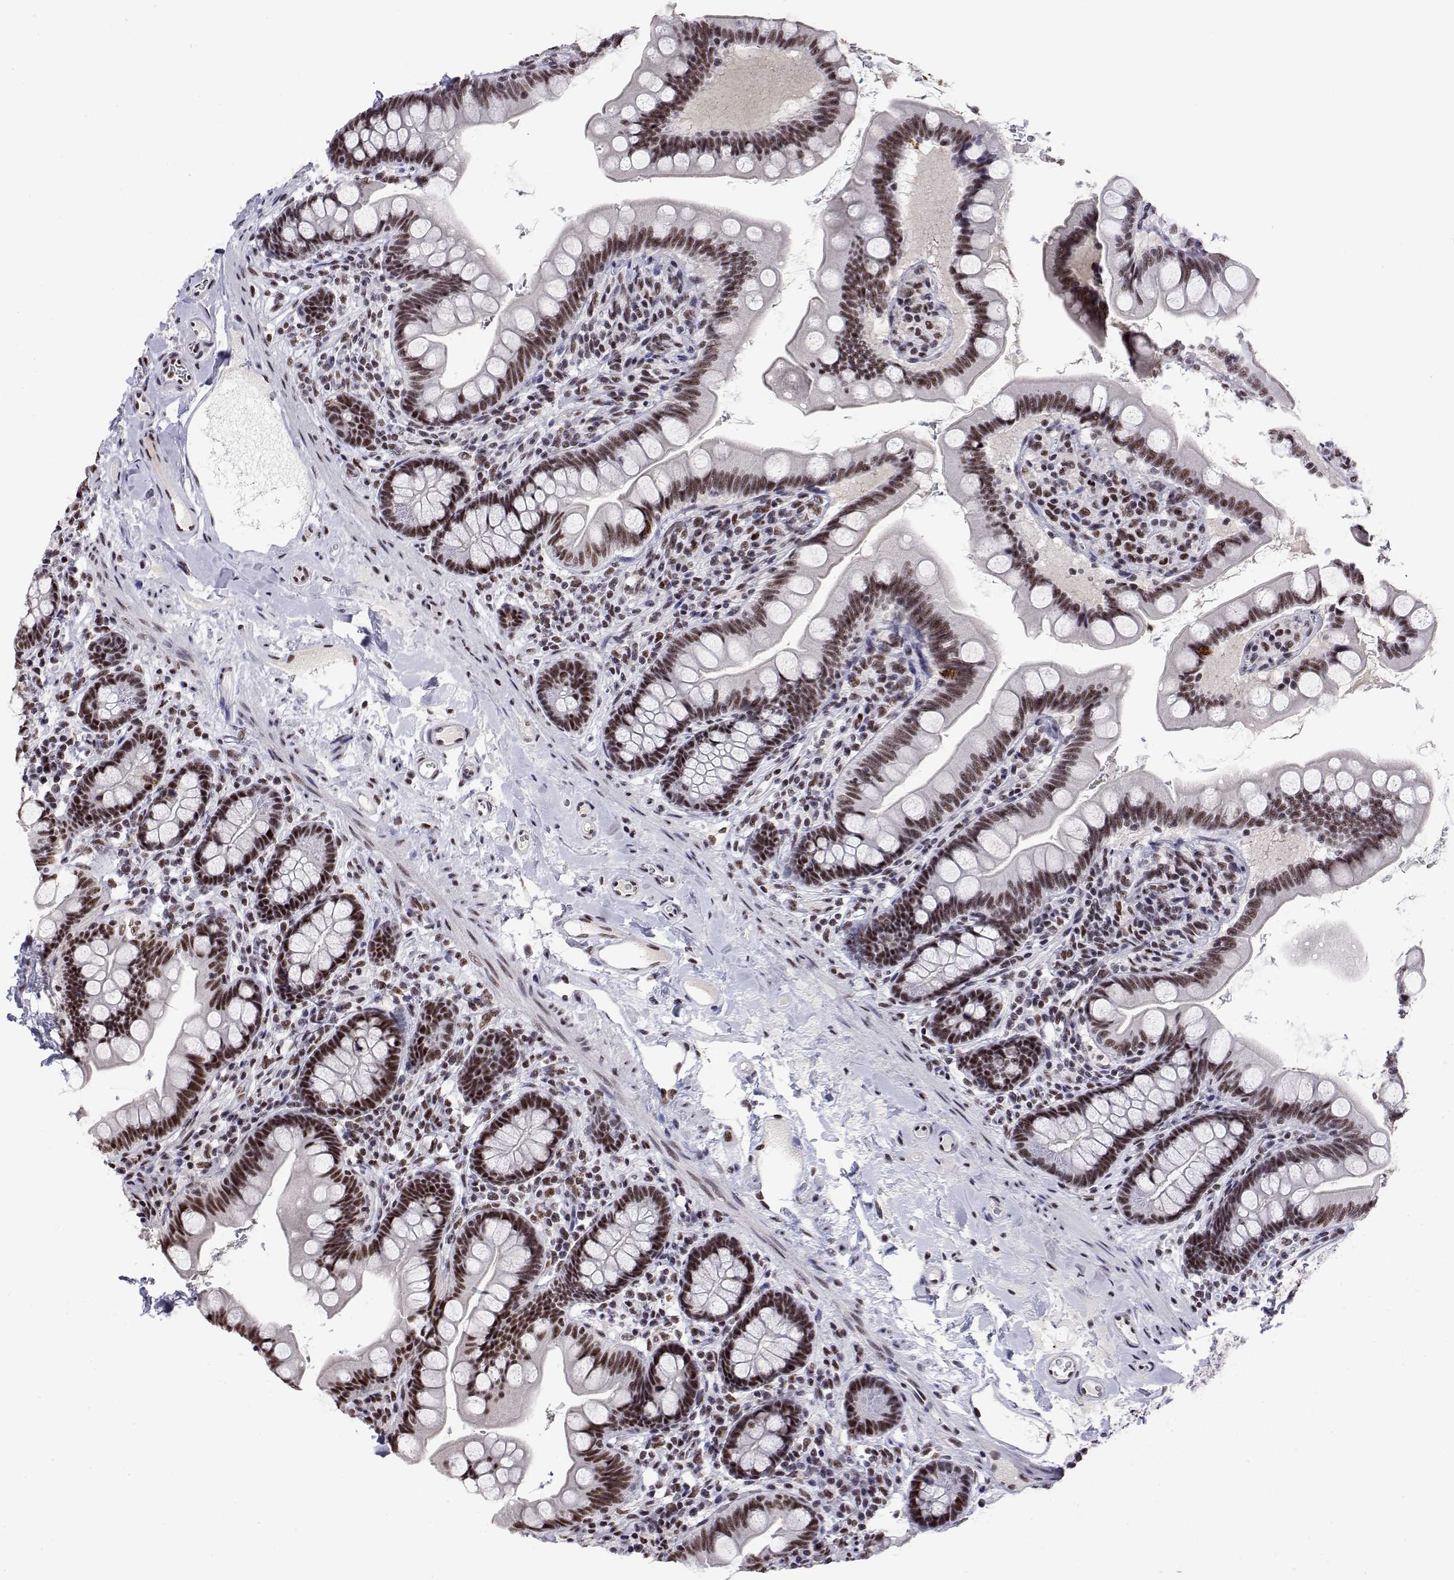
{"staining": {"intensity": "moderate", "quantity": "25%-75%", "location": "nuclear"}, "tissue": "small intestine", "cell_type": "Glandular cells", "image_type": "normal", "snomed": [{"axis": "morphology", "description": "Normal tissue, NOS"}, {"axis": "topography", "description": "Small intestine"}], "caption": "IHC staining of unremarkable small intestine, which shows medium levels of moderate nuclear expression in about 25%-75% of glandular cells indicating moderate nuclear protein staining. The staining was performed using DAB (brown) for protein detection and nuclei were counterstained in hematoxylin (blue).", "gene": "POLDIP3", "patient": {"sex": "female", "age": 56}}